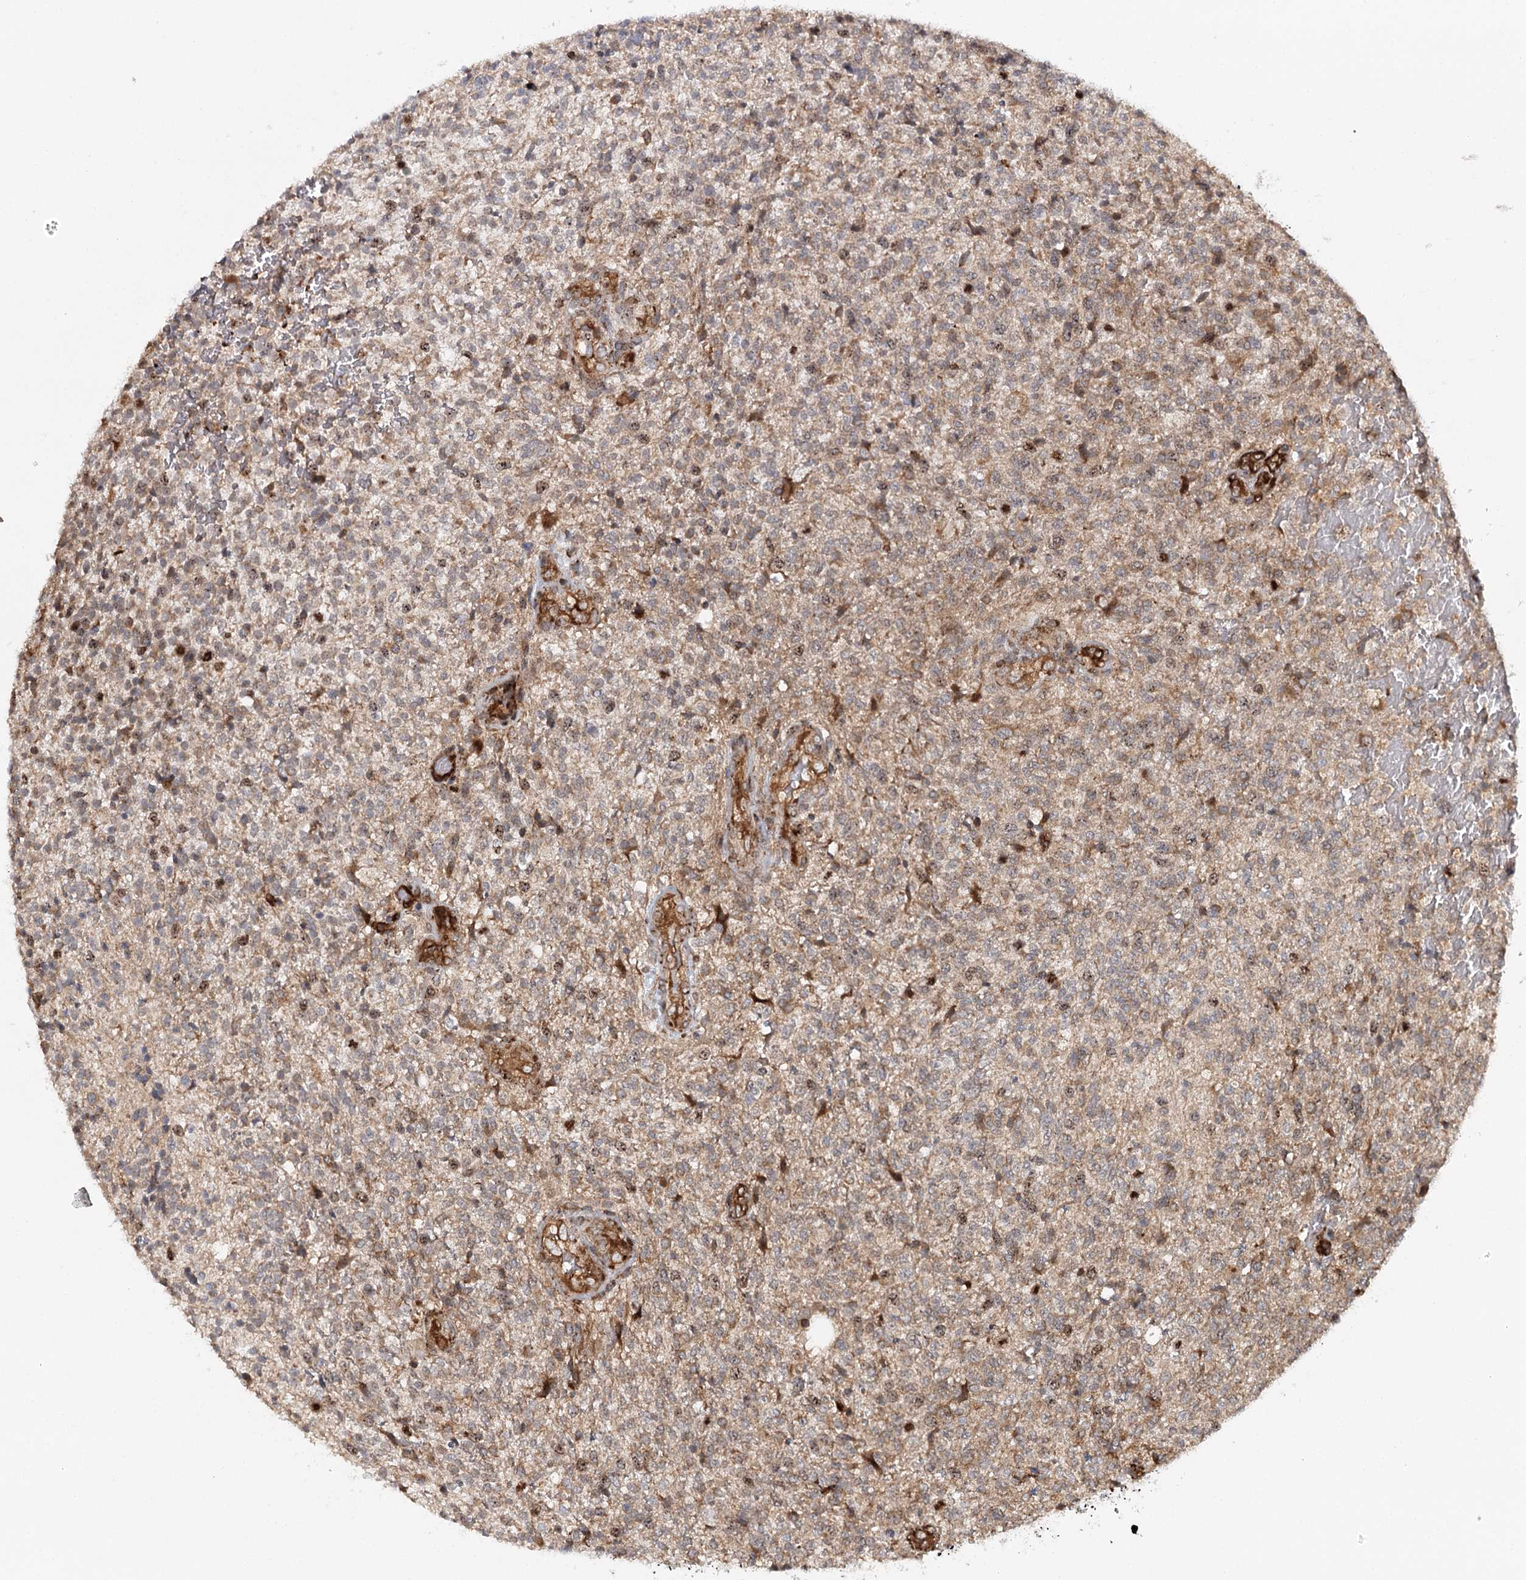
{"staining": {"intensity": "weak", "quantity": "25%-75%", "location": "cytoplasmic/membranous"}, "tissue": "glioma", "cell_type": "Tumor cells", "image_type": "cancer", "snomed": [{"axis": "morphology", "description": "Glioma, malignant, High grade"}, {"axis": "topography", "description": "Brain"}], "caption": "A low amount of weak cytoplasmic/membranous positivity is identified in approximately 25%-75% of tumor cells in malignant glioma (high-grade) tissue.", "gene": "MKNK1", "patient": {"sex": "male", "age": 56}}